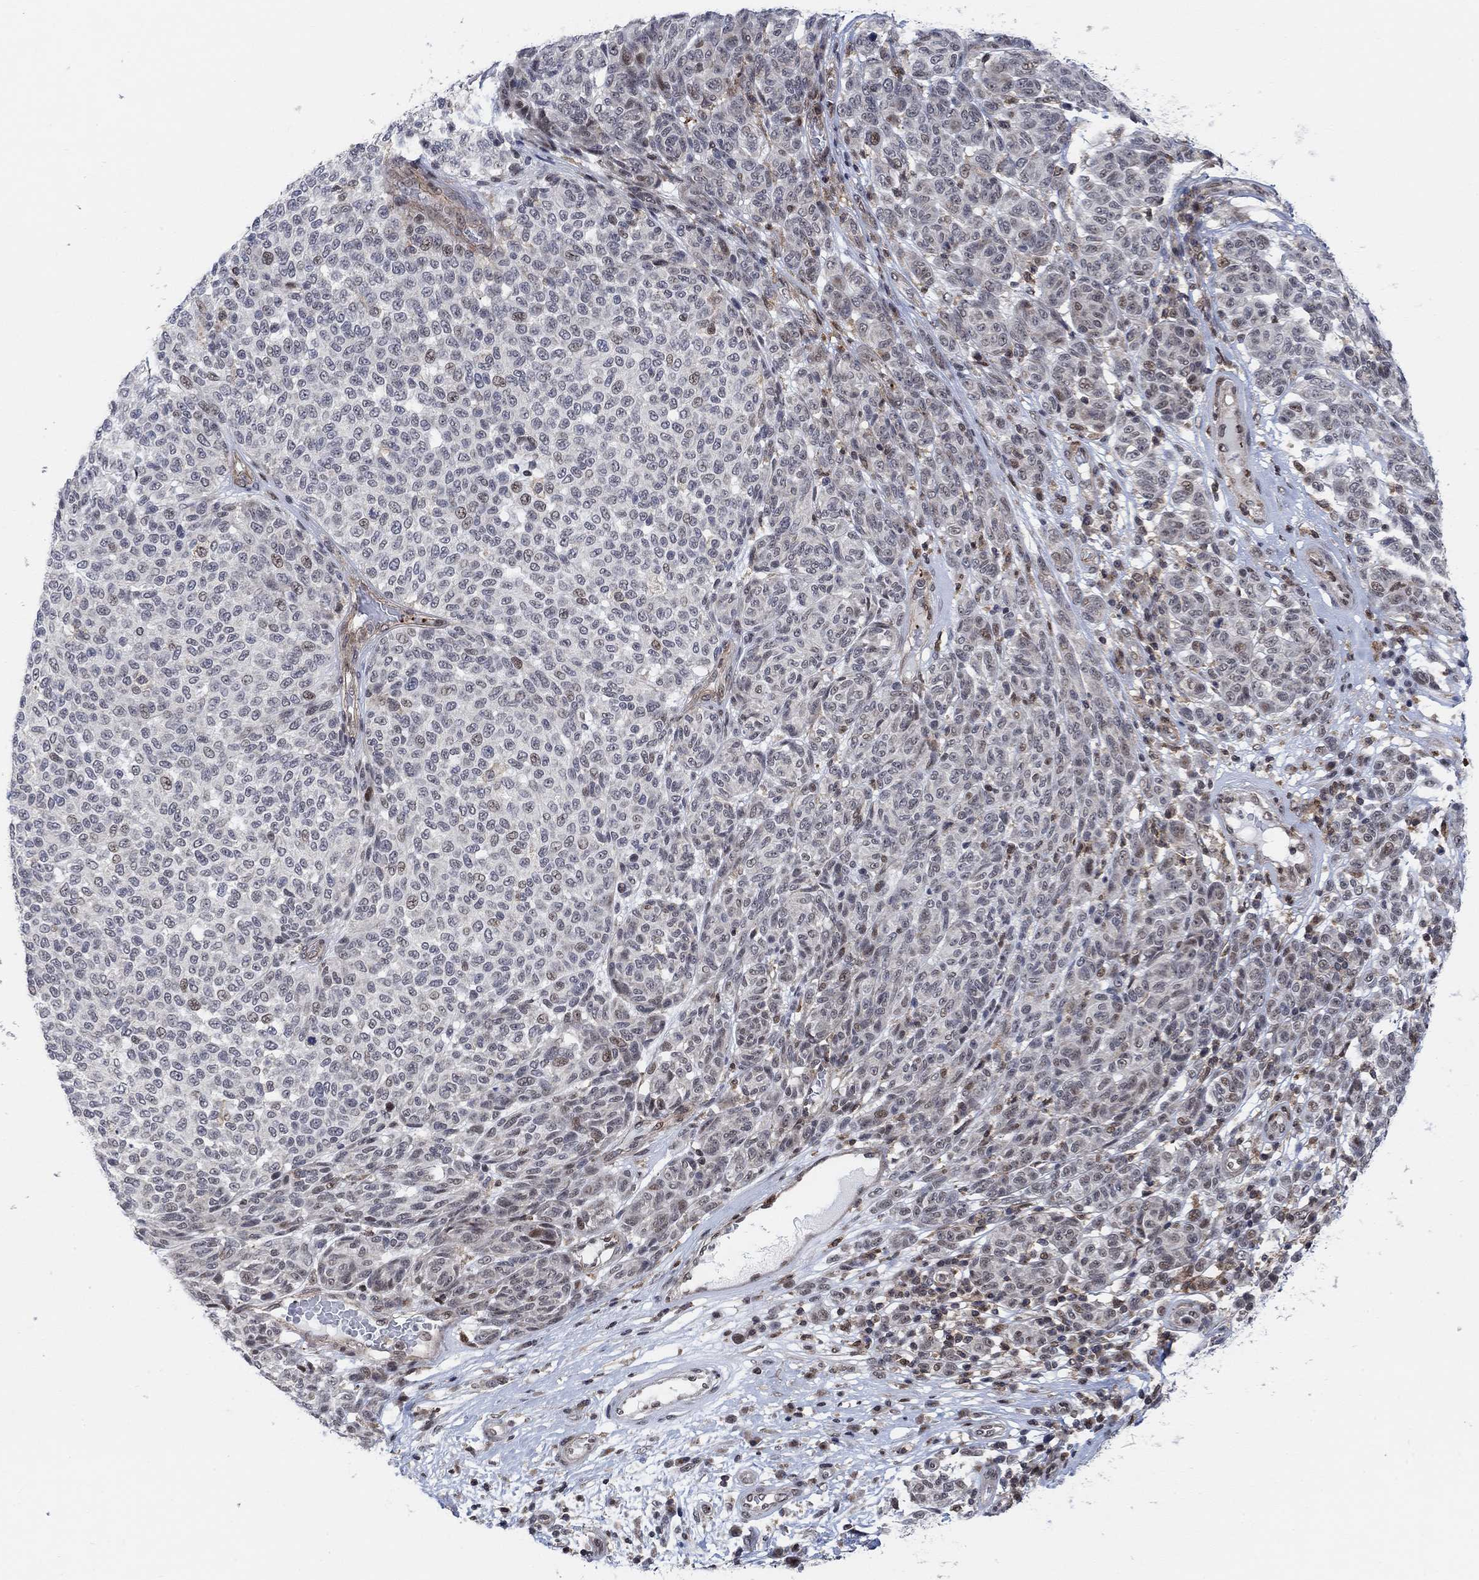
{"staining": {"intensity": "moderate", "quantity": "<25%", "location": "nuclear"}, "tissue": "melanoma", "cell_type": "Tumor cells", "image_type": "cancer", "snomed": [{"axis": "morphology", "description": "Malignant melanoma, NOS"}, {"axis": "topography", "description": "Skin"}], "caption": "A high-resolution photomicrograph shows IHC staining of malignant melanoma, which displays moderate nuclear expression in approximately <25% of tumor cells. (DAB = brown stain, brightfield microscopy at high magnification).", "gene": "PWWP2B", "patient": {"sex": "male", "age": 59}}